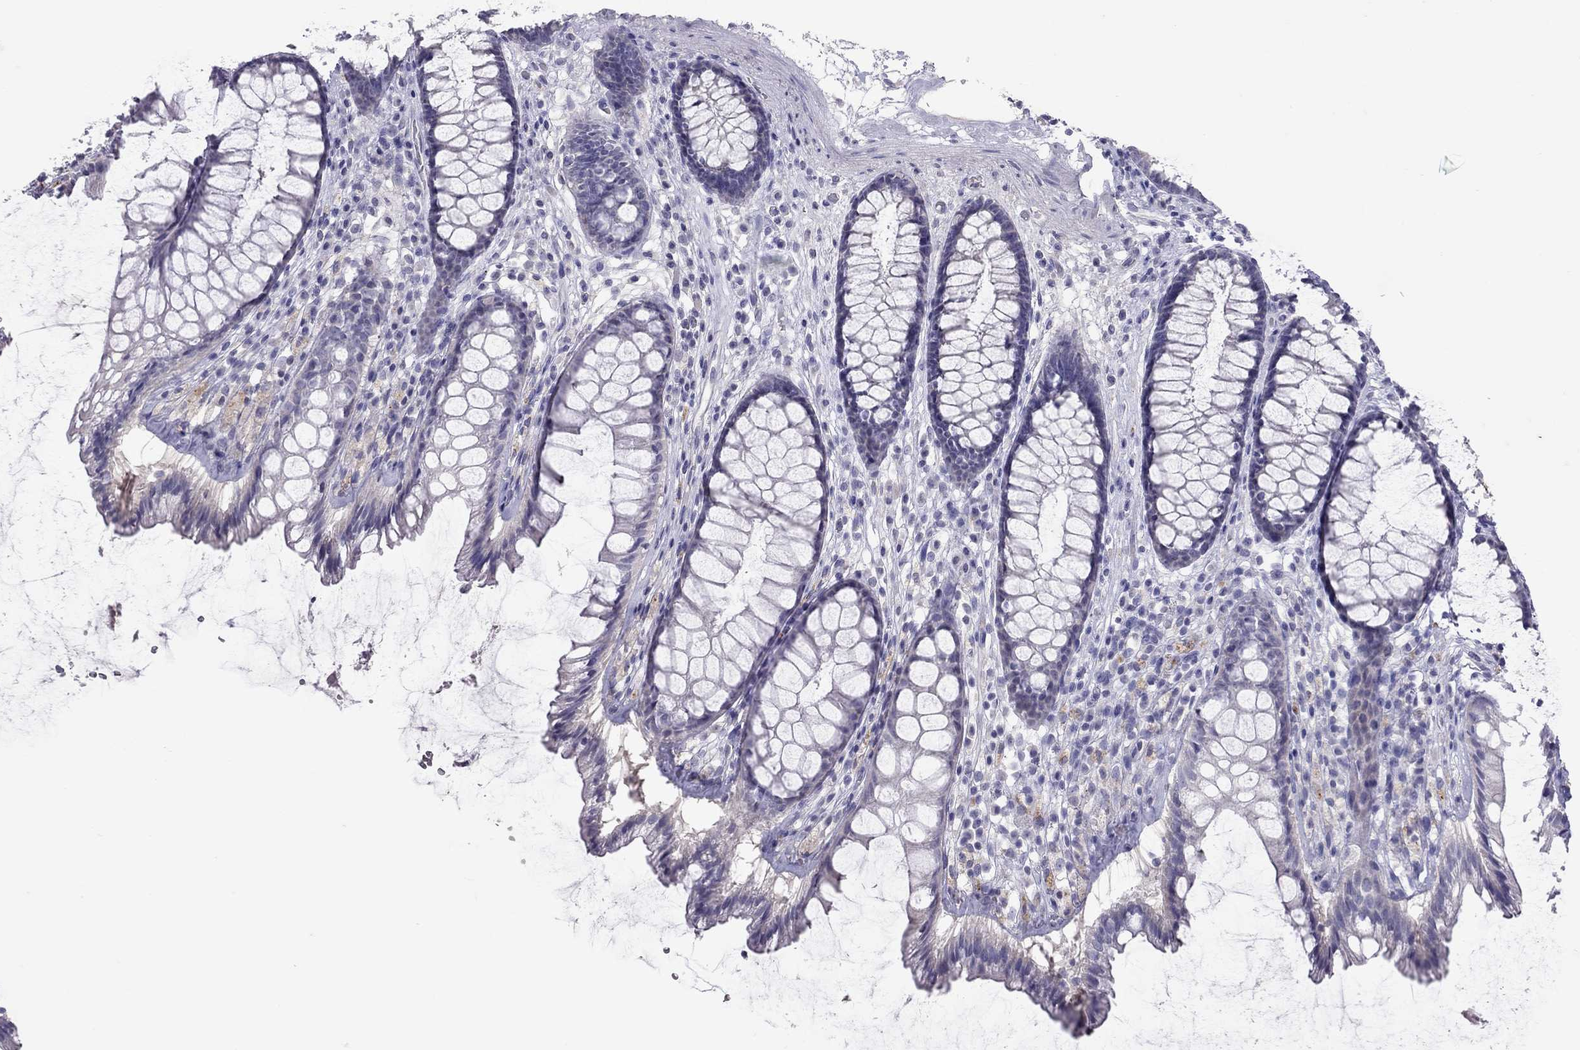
{"staining": {"intensity": "negative", "quantity": "none", "location": "none"}, "tissue": "rectum", "cell_type": "Glandular cells", "image_type": "normal", "snomed": [{"axis": "morphology", "description": "Normal tissue, NOS"}, {"axis": "topography", "description": "Rectum"}], "caption": "An image of rectum stained for a protein exhibits no brown staining in glandular cells.", "gene": "MUC16", "patient": {"sex": "male", "age": 72}}